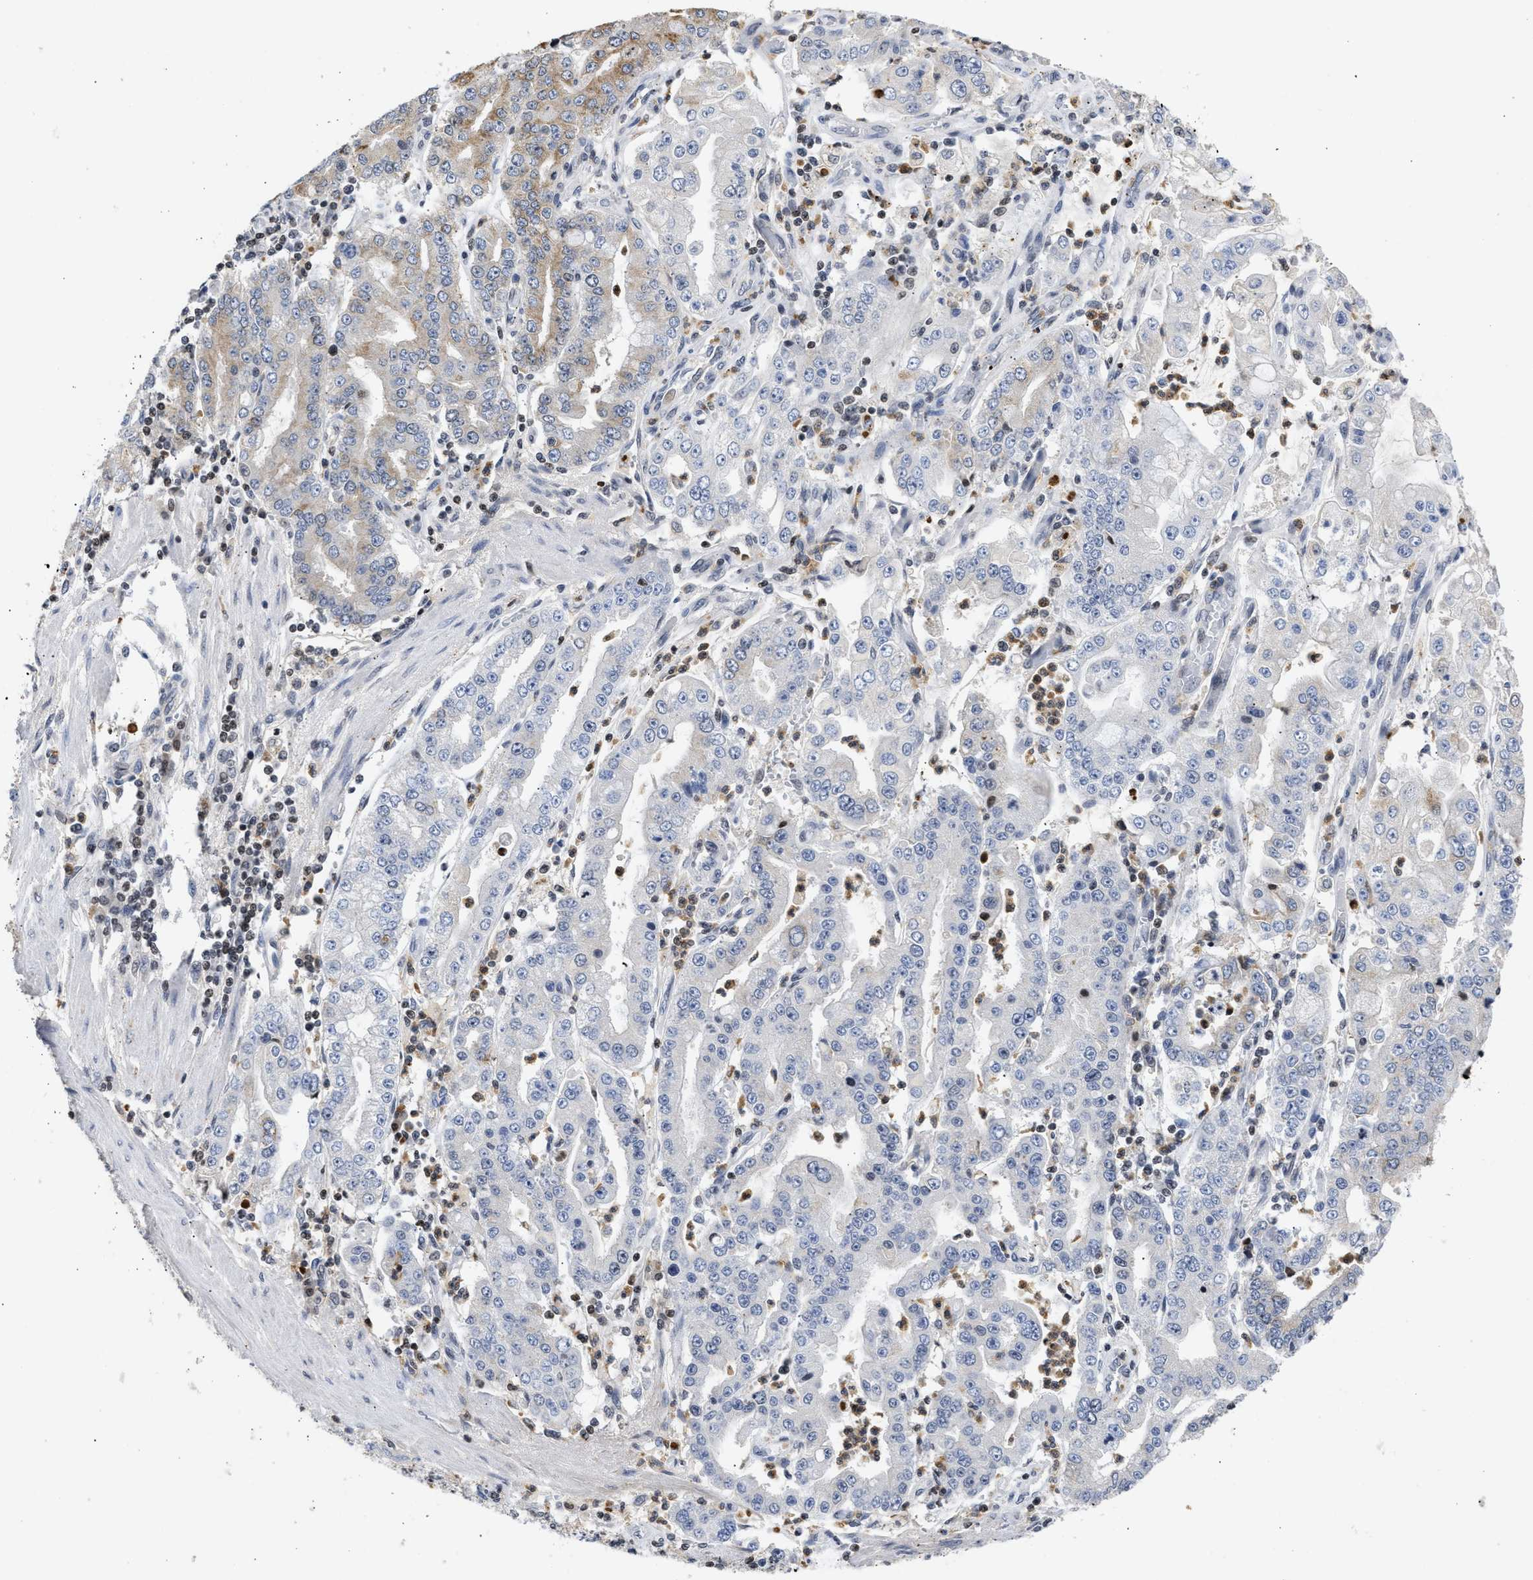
{"staining": {"intensity": "weak", "quantity": "<25%", "location": "cytoplasmic/membranous"}, "tissue": "stomach cancer", "cell_type": "Tumor cells", "image_type": "cancer", "snomed": [{"axis": "morphology", "description": "Adenocarcinoma, NOS"}, {"axis": "topography", "description": "Stomach"}], "caption": "There is no significant expression in tumor cells of stomach cancer (adenocarcinoma).", "gene": "ENSG00000142539", "patient": {"sex": "male", "age": 76}}